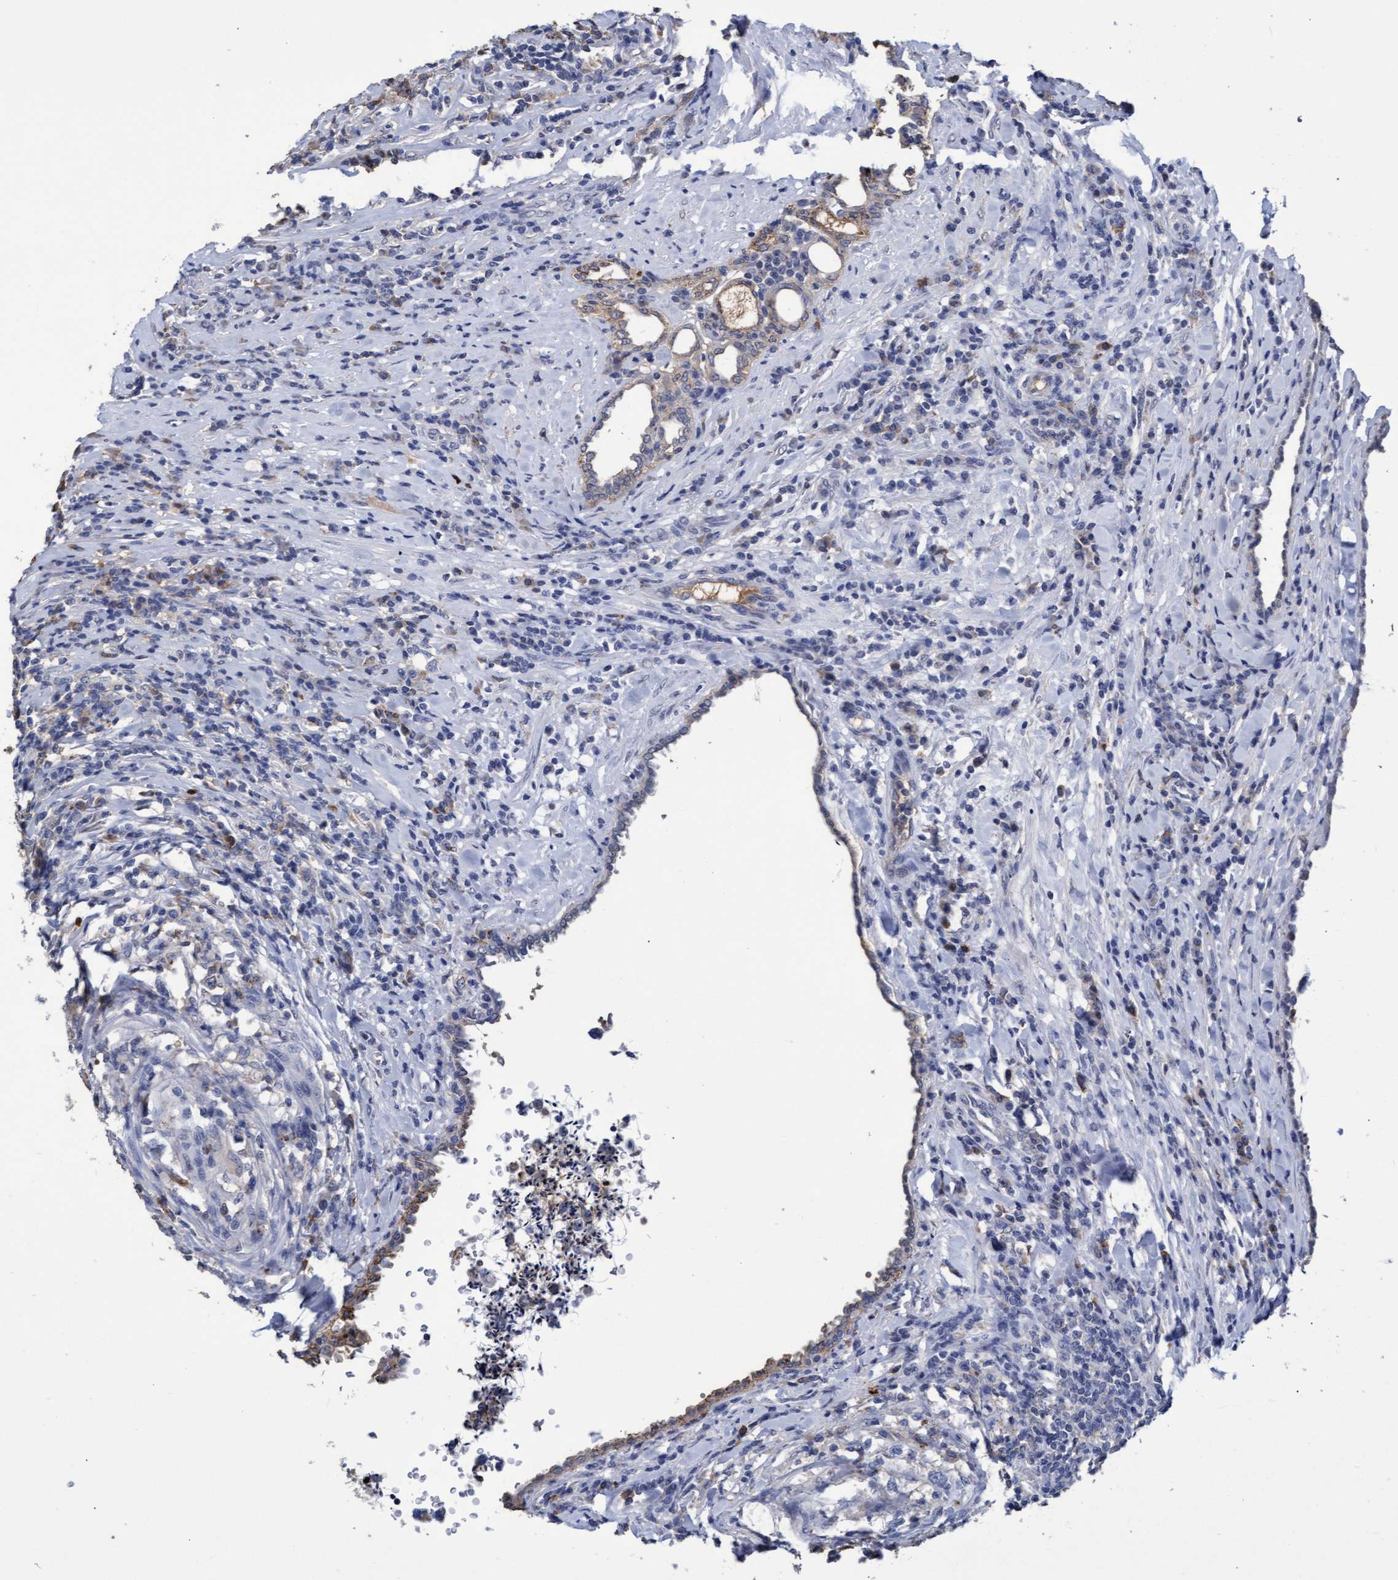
{"staining": {"intensity": "negative", "quantity": "none", "location": "none"}, "tissue": "testis cancer", "cell_type": "Tumor cells", "image_type": "cancer", "snomed": [{"axis": "morphology", "description": "Normal tissue, NOS"}, {"axis": "morphology", "description": "Seminoma, NOS"}, {"axis": "topography", "description": "Testis"}], "caption": "DAB (3,3'-diaminobenzidine) immunohistochemical staining of seminoma (testis) displays no significant positivity in tumor cells.", "gene": "GPR39", "patient": {"sex": "male", "age": 43}}